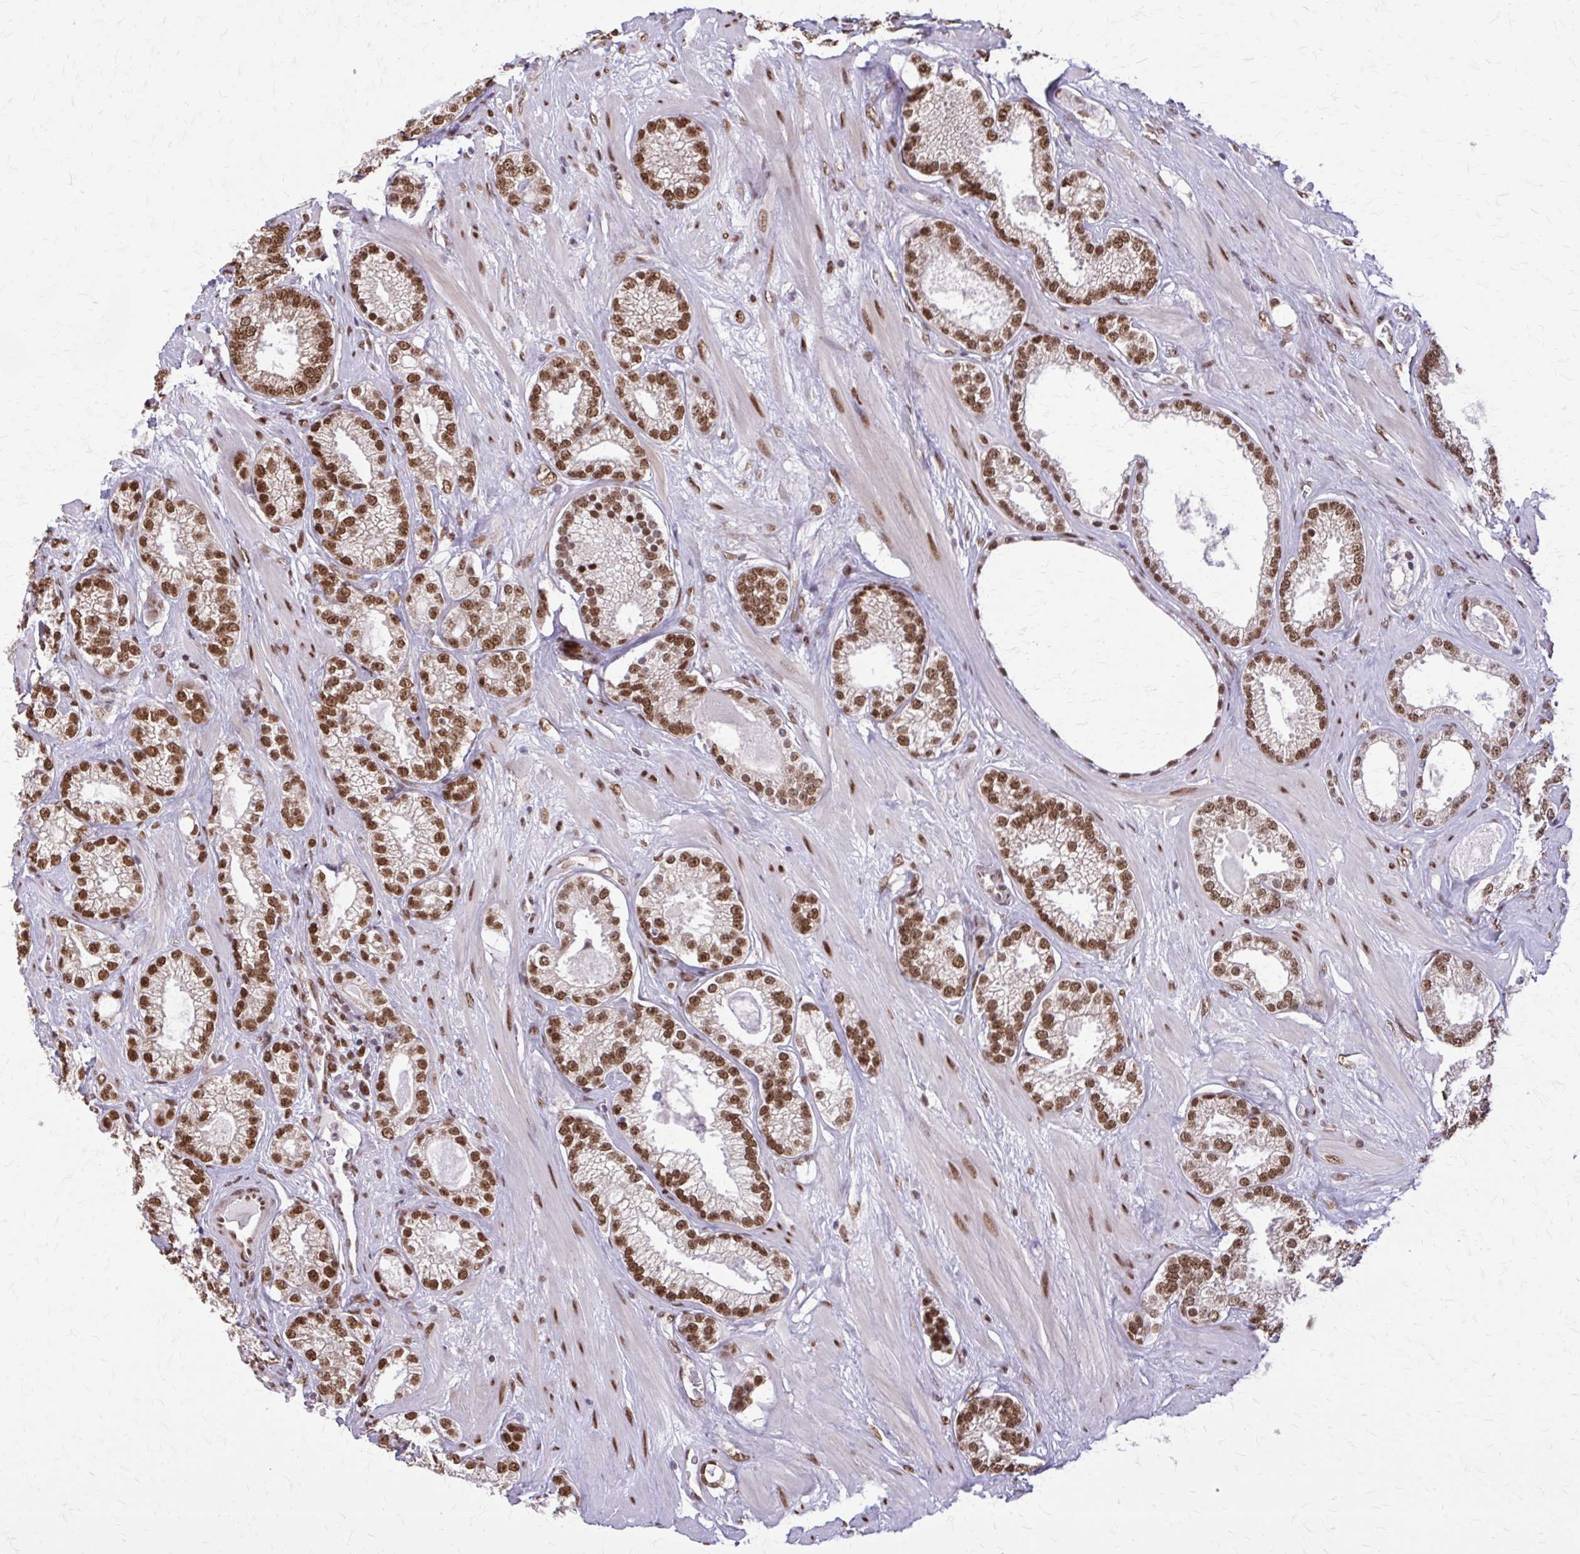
{"staining": {"intensity": "strong", "quantity": ">75%", "location": "nuclear"}, "tissue": "prostate cancer", "cell_type": "Tumor cells", "image_type": "cancer", "snomed": [{"axis": "morphology", "description": "Adenocarcinoma, High grade"}, {"axis": "topography", "description": "Prostate"}], "caption": "Immunohistochemistry histopathology image of neoplastic tissue: prostate high-grade adenocarcinoma stained using IHC displays high levels of strong protein expression localized specifically in the nuclear of tumor cells, appearing as a nuclear brown color.", "gene": "TTF1", "patient": {"sex": "male", "age": 66}}